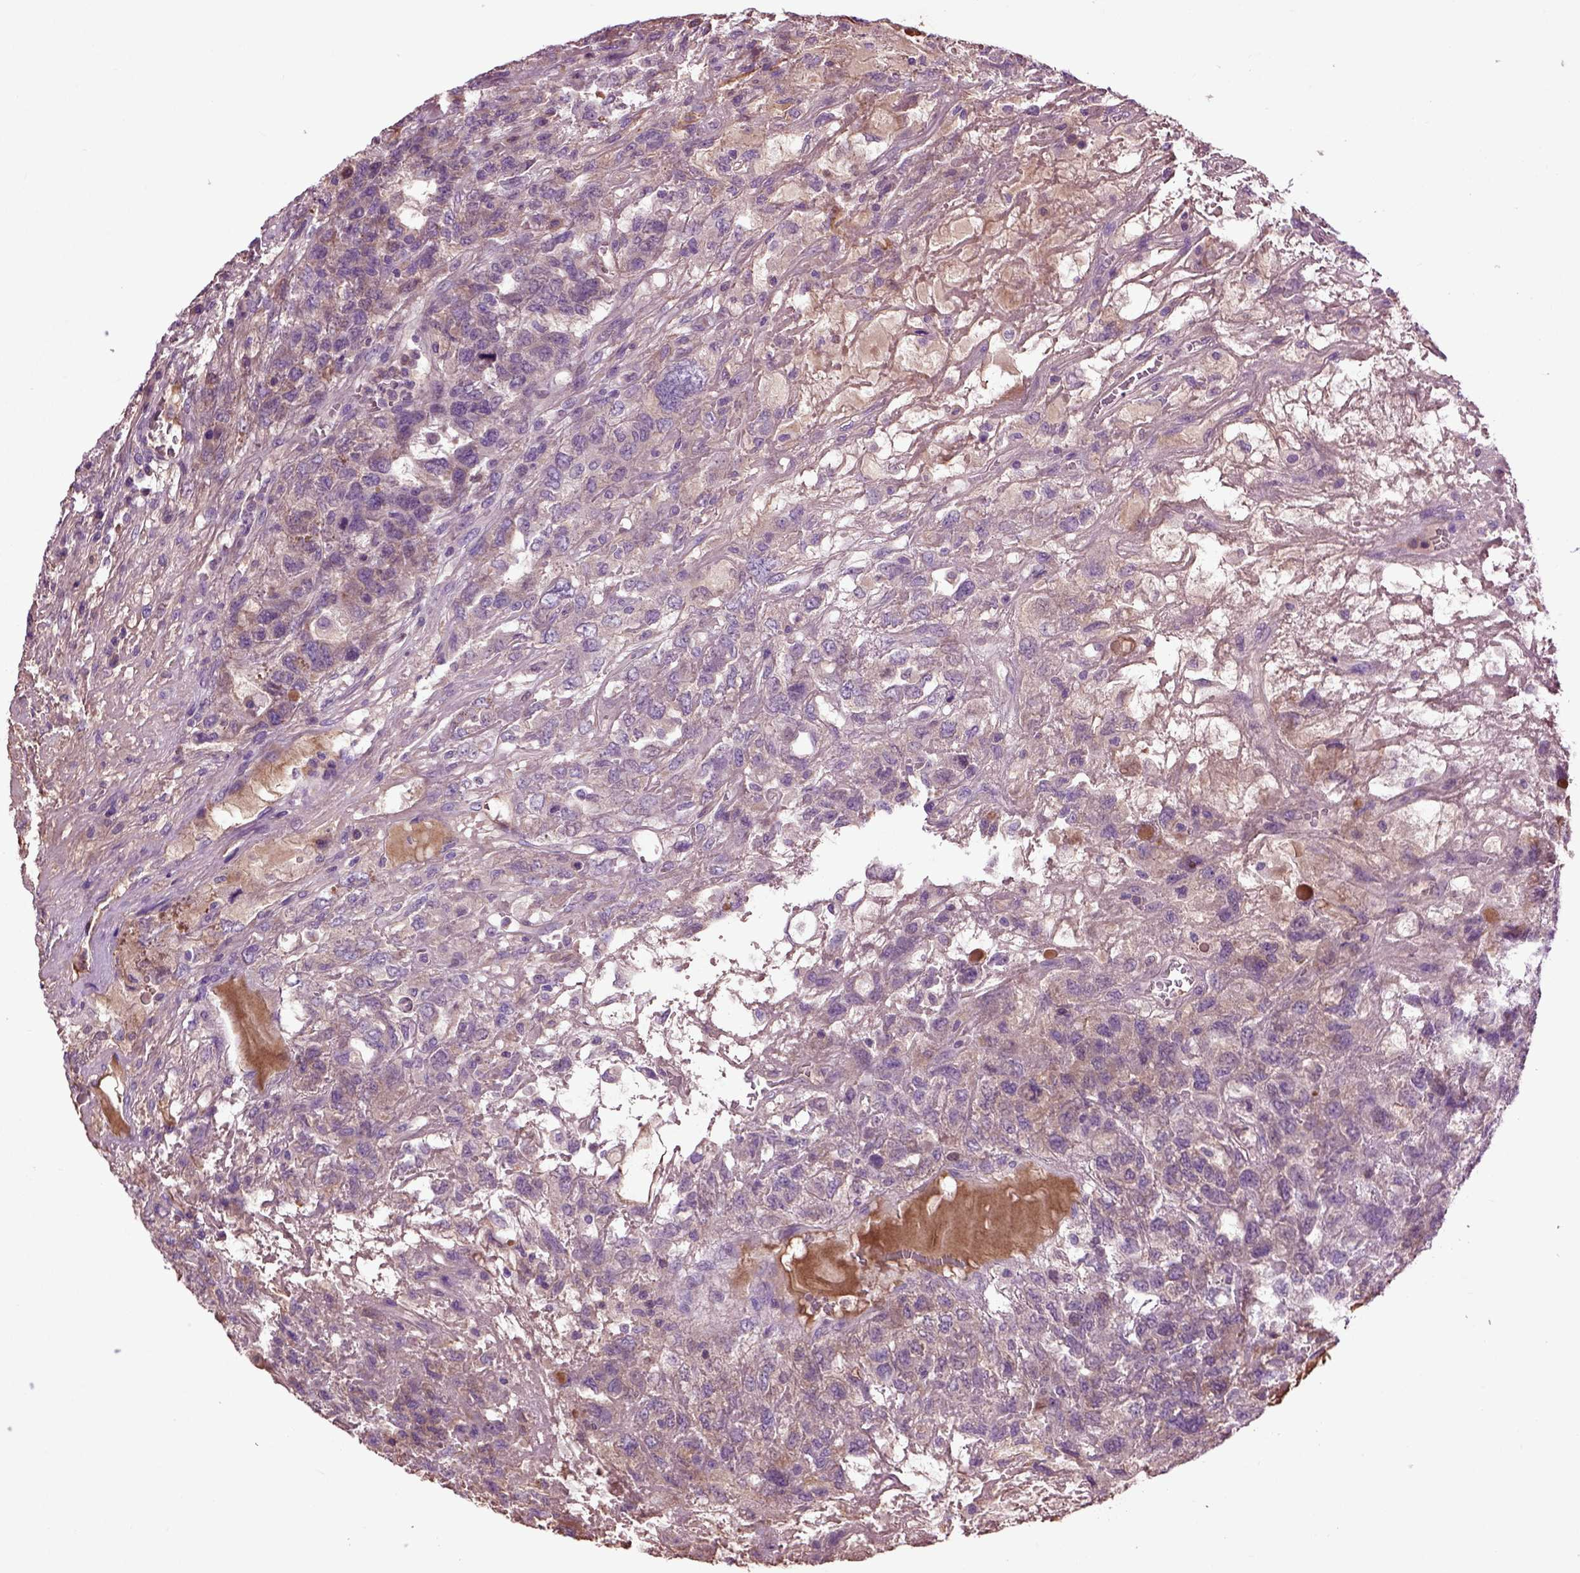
{"staining": {"intensity": "negative", "quantity": "none", "location": "none"}, "tissue": "testis cancer", "cell_type": "Tumor cells", "image_type": "cancer", "snomed": [{"axis": "morphology", "description": "Seminoma, NOS"}, {"axis": "topography", "description": "Testis"}], "caption": "This is an immunohistochemistry (IHC) image of human testis cancer. There is no expression in tumor cells.", "gene": "SPON1", "patient": {"sex": "male", "age": 52}}